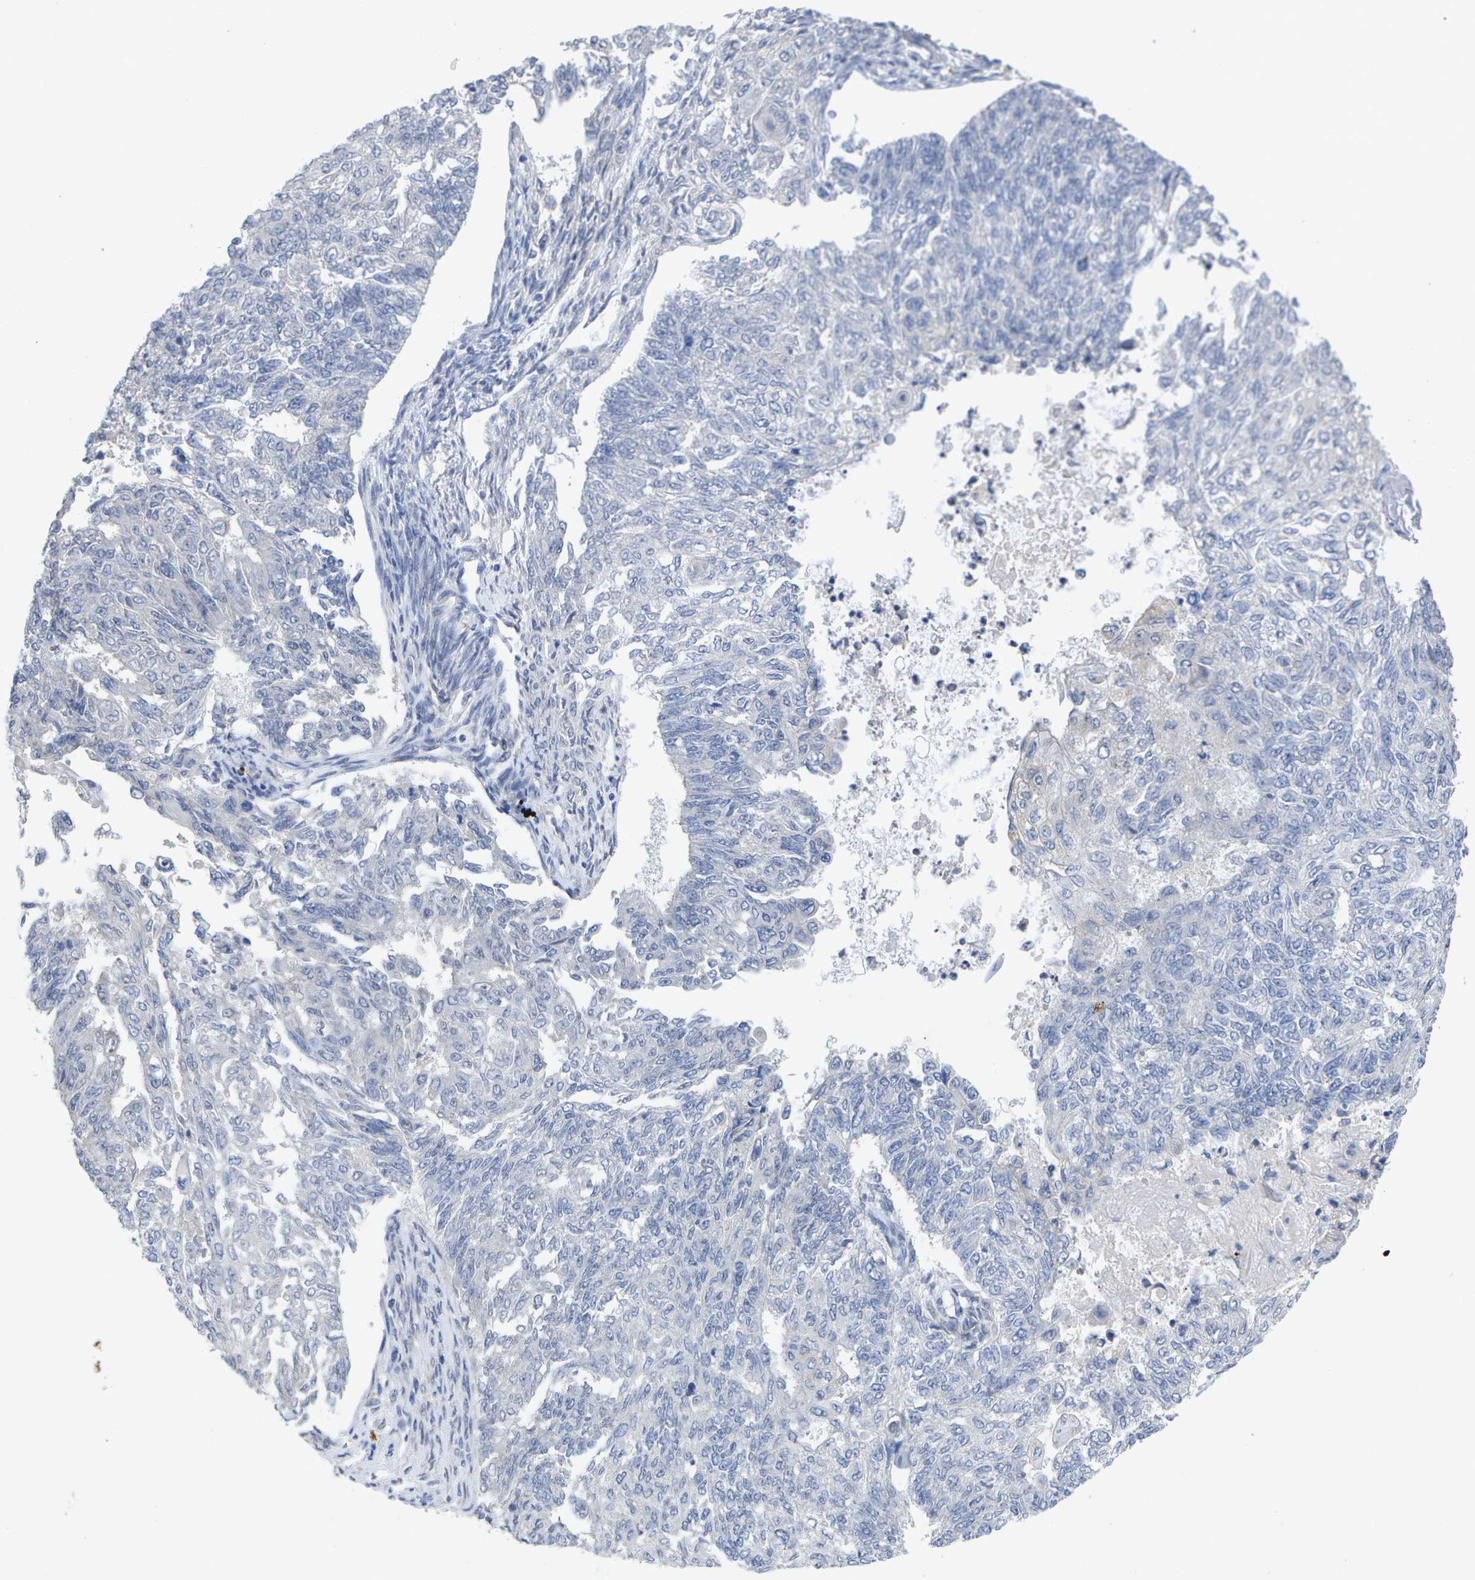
{"staining": {"intensity": "weak", "quantity": "<25%", "location": "cytoplasmic/membranous"}, "tissue": "endometrial cancer", "cell_type": "Tumor cells", "image_type": "cancer", "snomed": [{"axis": "morphology", "description": "Adenocarcinoma, NOS"}, {"axis": "topography", "description": "Endometrium"}], "caption": "Human endometrial adenocarcinoma stained for a protein using immunohistochemistry demonstrates no expression in tumor cells.", "gene": "KDELR1", "patient": {"sex": "female", "age": 32}}